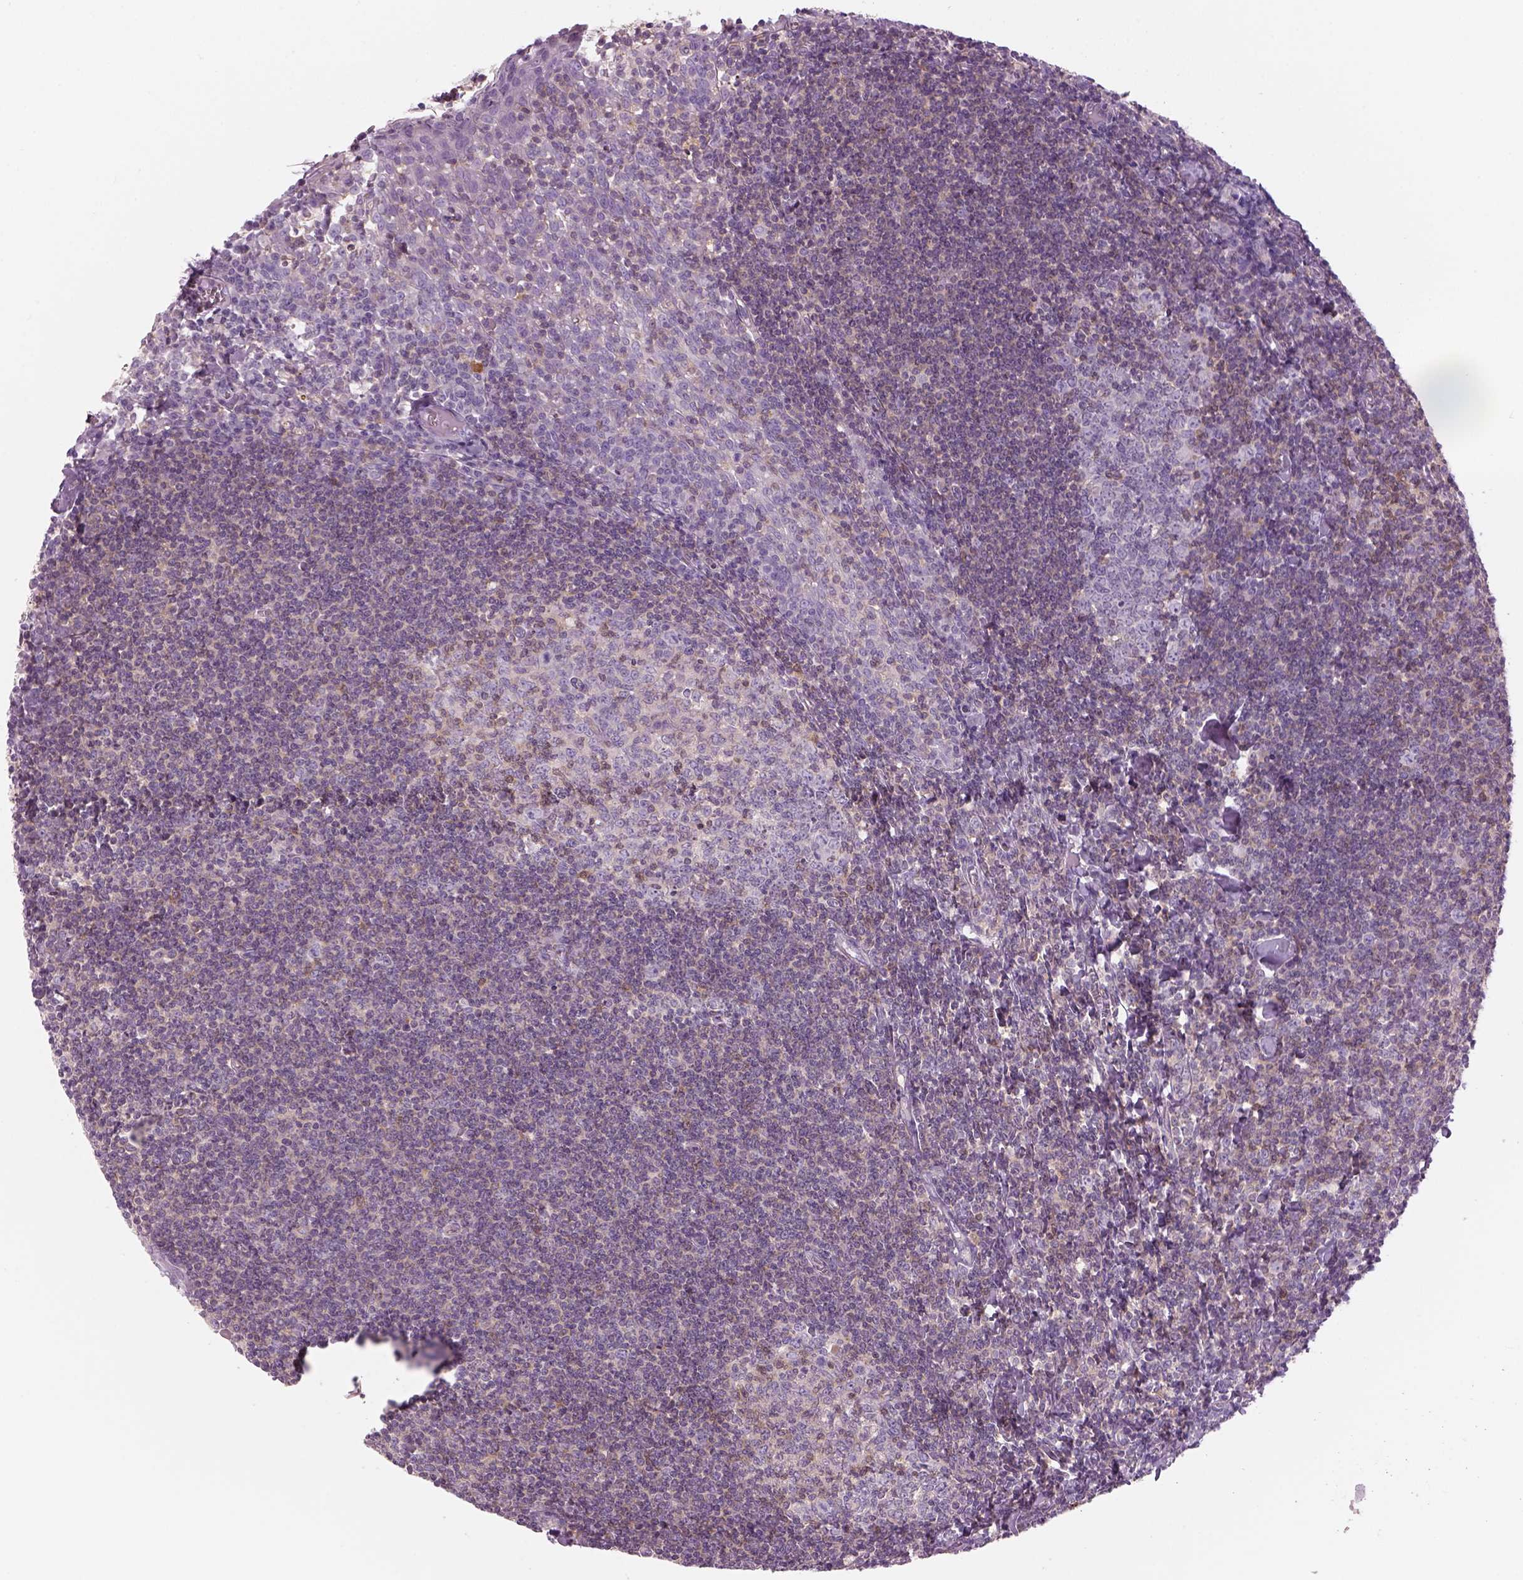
{"staining": {"intensity": "negative", "quantity": "none", "location": "none"}, "tissue": "tonsil", "cell_type": "Germinal center cells", "image_type": "normal", "snomed": [{"axis": "morphology", "description": "Normal tissue, NOS"}, {"axis": "topography", "description": "Tonsil"}], "caption": "Protein analysis of unremarkable tonsil exhibits no significant staining in germinal center cells. (Stains: DAB IHC with hematoxylin counter stain, Microscopy: brightfield microscopy at high magnification).", "gene": "SLC1A7", "patient": {"sex": "female", "age": 12}}